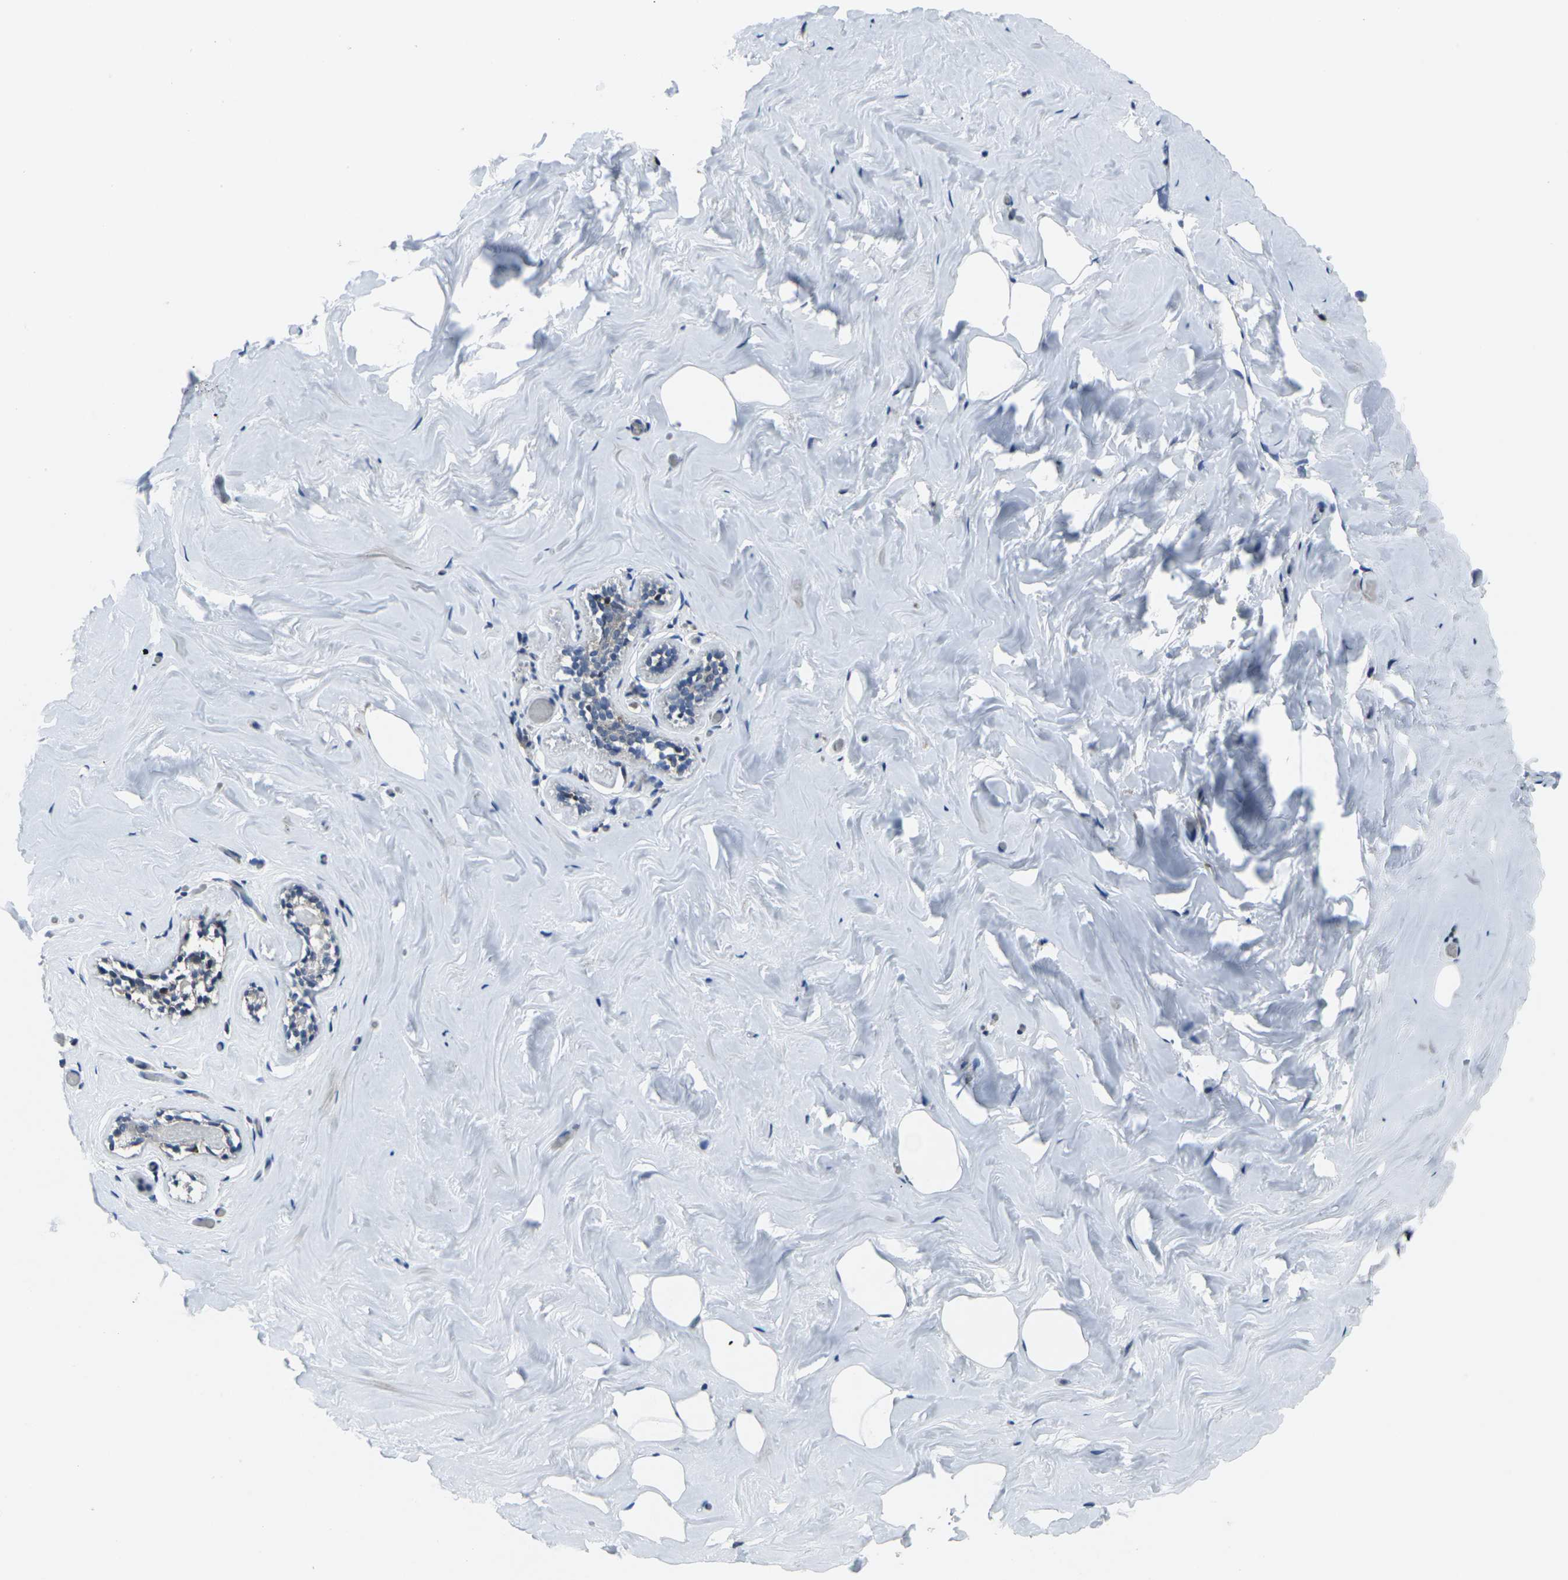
{"staining": {"intensity": "negative", "quantity": "none", "location": "none"}, "tissue": "breast", "cell_type": "Adipocytes", "image_type": "normal", "snomed": [{"axis": "morphology", "description": "Normal tissue, NOS"}, {"axis": "topography", "description": "Breast"}], "caption": "Breast was stained to show a protein in brown. There is no significant positivity in adipocytes. (DAB IHC, high magnification).", "gene": "STAT4", "patient": {"sex": "female", "age": 75}}